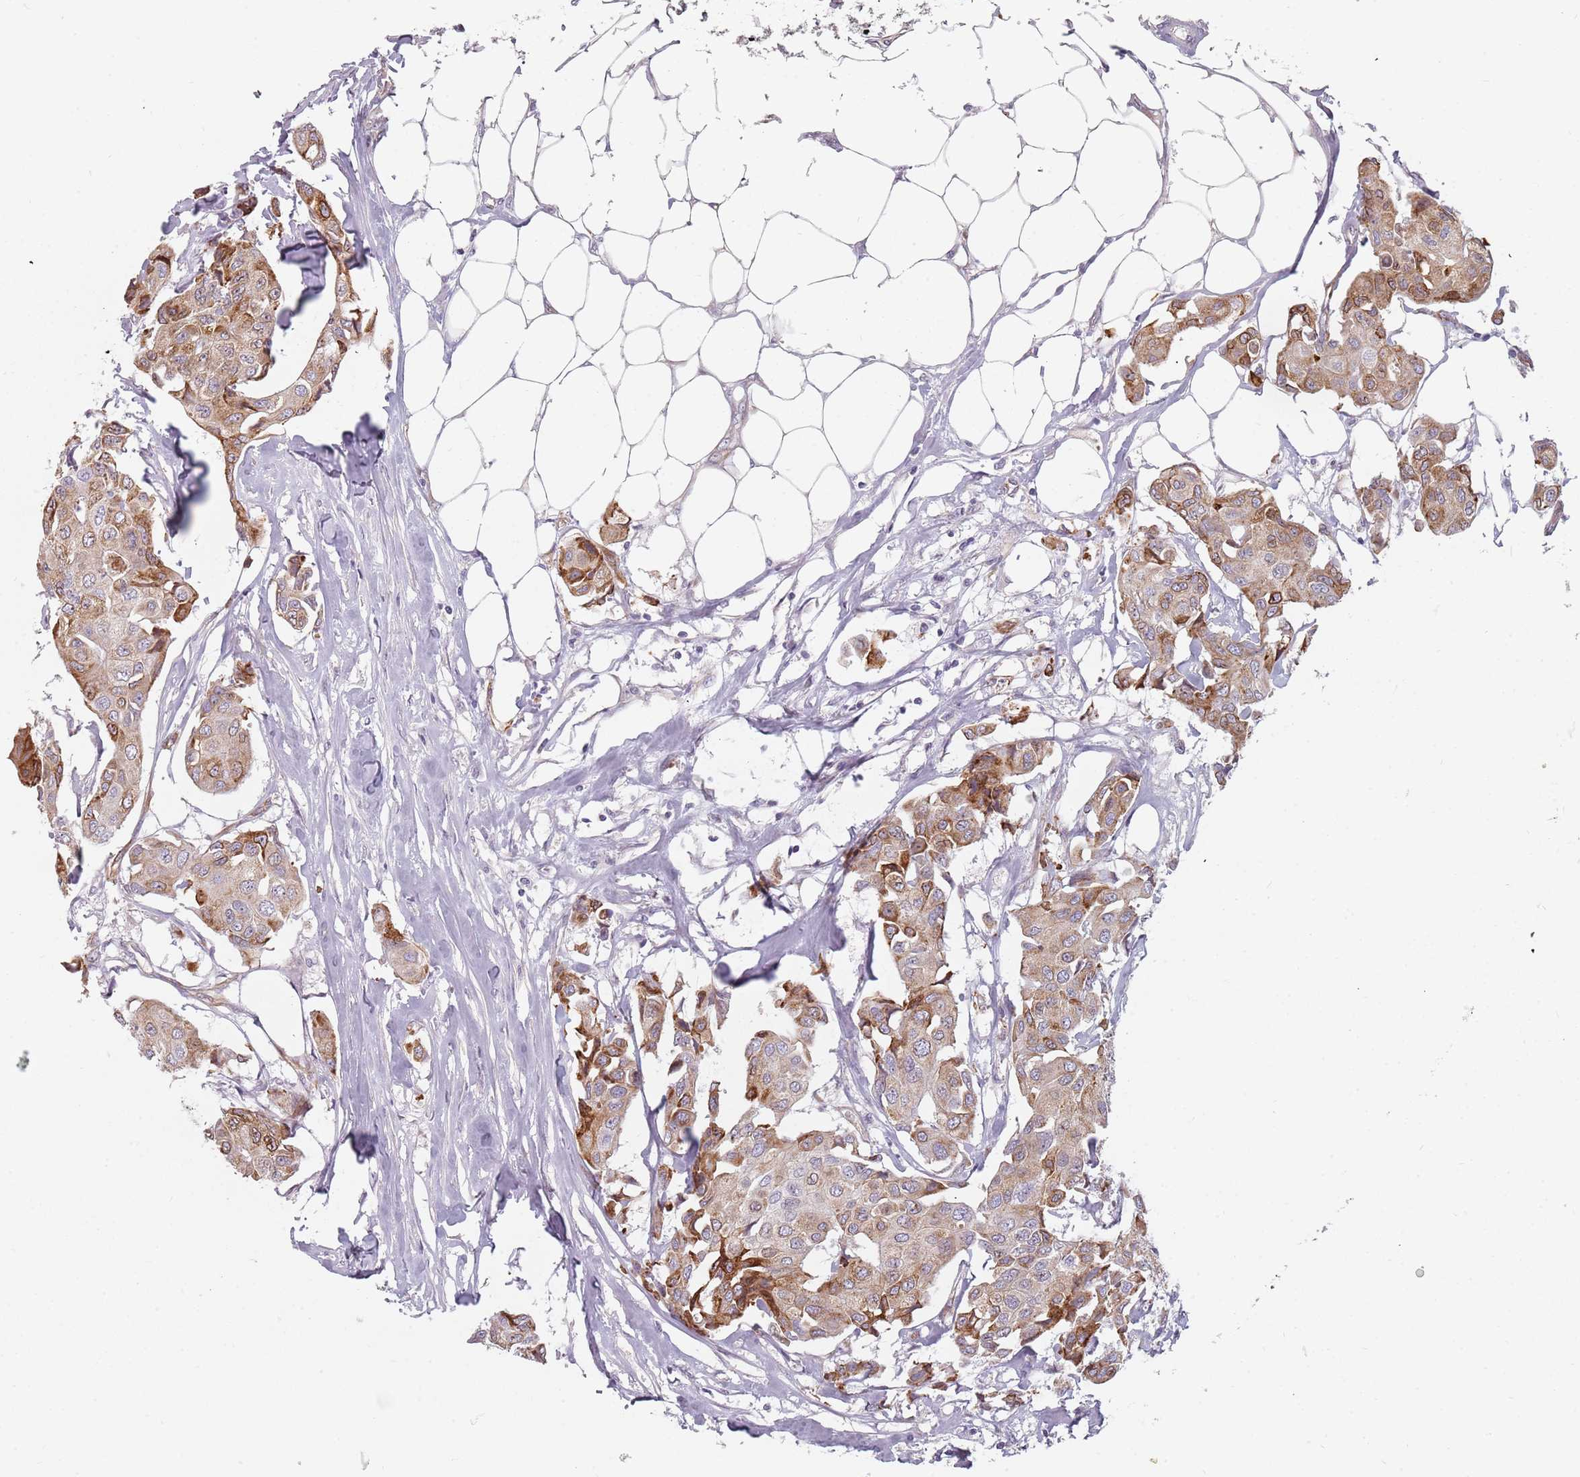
{"staining": {"intensity": "moderate", "quantity": ">75%", "location": "cytoplasmic/membranous"}, "tissue": "breast cancer", "cell_type": "Tumor cells", "image_type": "cancer", "snomed": [{"axis": "morphology", "description": "Duct carcinoma"}, {"axis": "topography", "description": "Breast"}, {"axis": "topography", "description": "Lymph node"}], "caption": "IHC micrograph of neoplastic tissue: human breast cancer stained using IHC demonstrates medium levels of moderate protein expression localized specifically in the cytoplasmic/membranous of tumor cells, appearing as a cytoplasmic/membranous brown color.", "gene": "GAS2L3", "patient": {"sex": "female", "age": 80}}